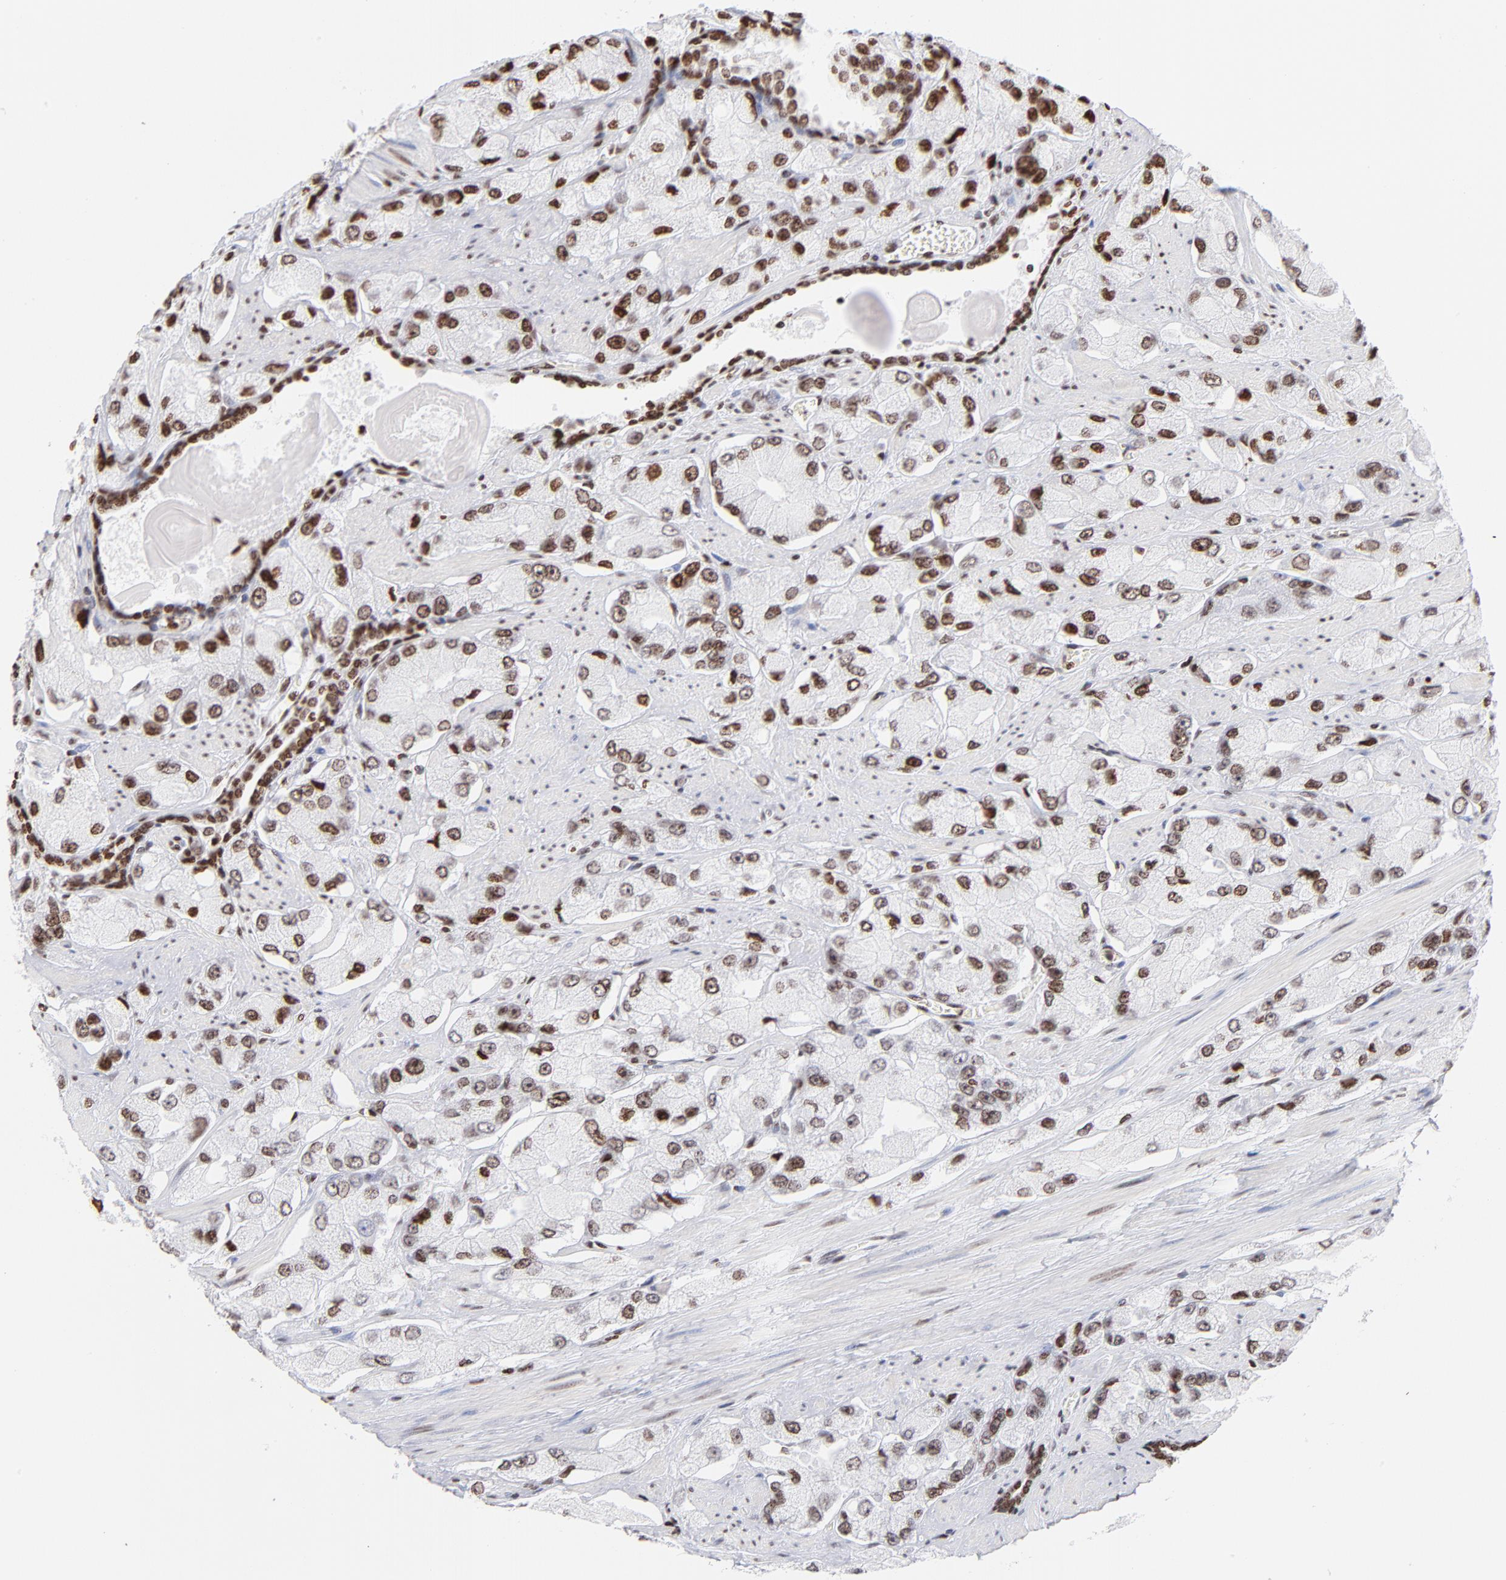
{"staining": {"intensity": "moderate", "quantity": "25%-75%", "location": "nuclear"}, "tissue": "prostate cancer", "cell_type": "Tumor cells", "image_type": "cancer", "snomed": [{"axis": "morphology", "description": "Adenocarcinoma, High grade"}, {"axis": "topography", "description": "Prostate"}], "caption": "IHC photomicrograph of neoplastic tissue: human prostate cancer stained using immunohistochemistry (IHC) displays medium levels of moderate protein expression localized specifically in the nuclear of tumor cells, appearing as a nuclear brown color.", "gene": "RTL4", "patient": {"sex": "male", "age": 58}}